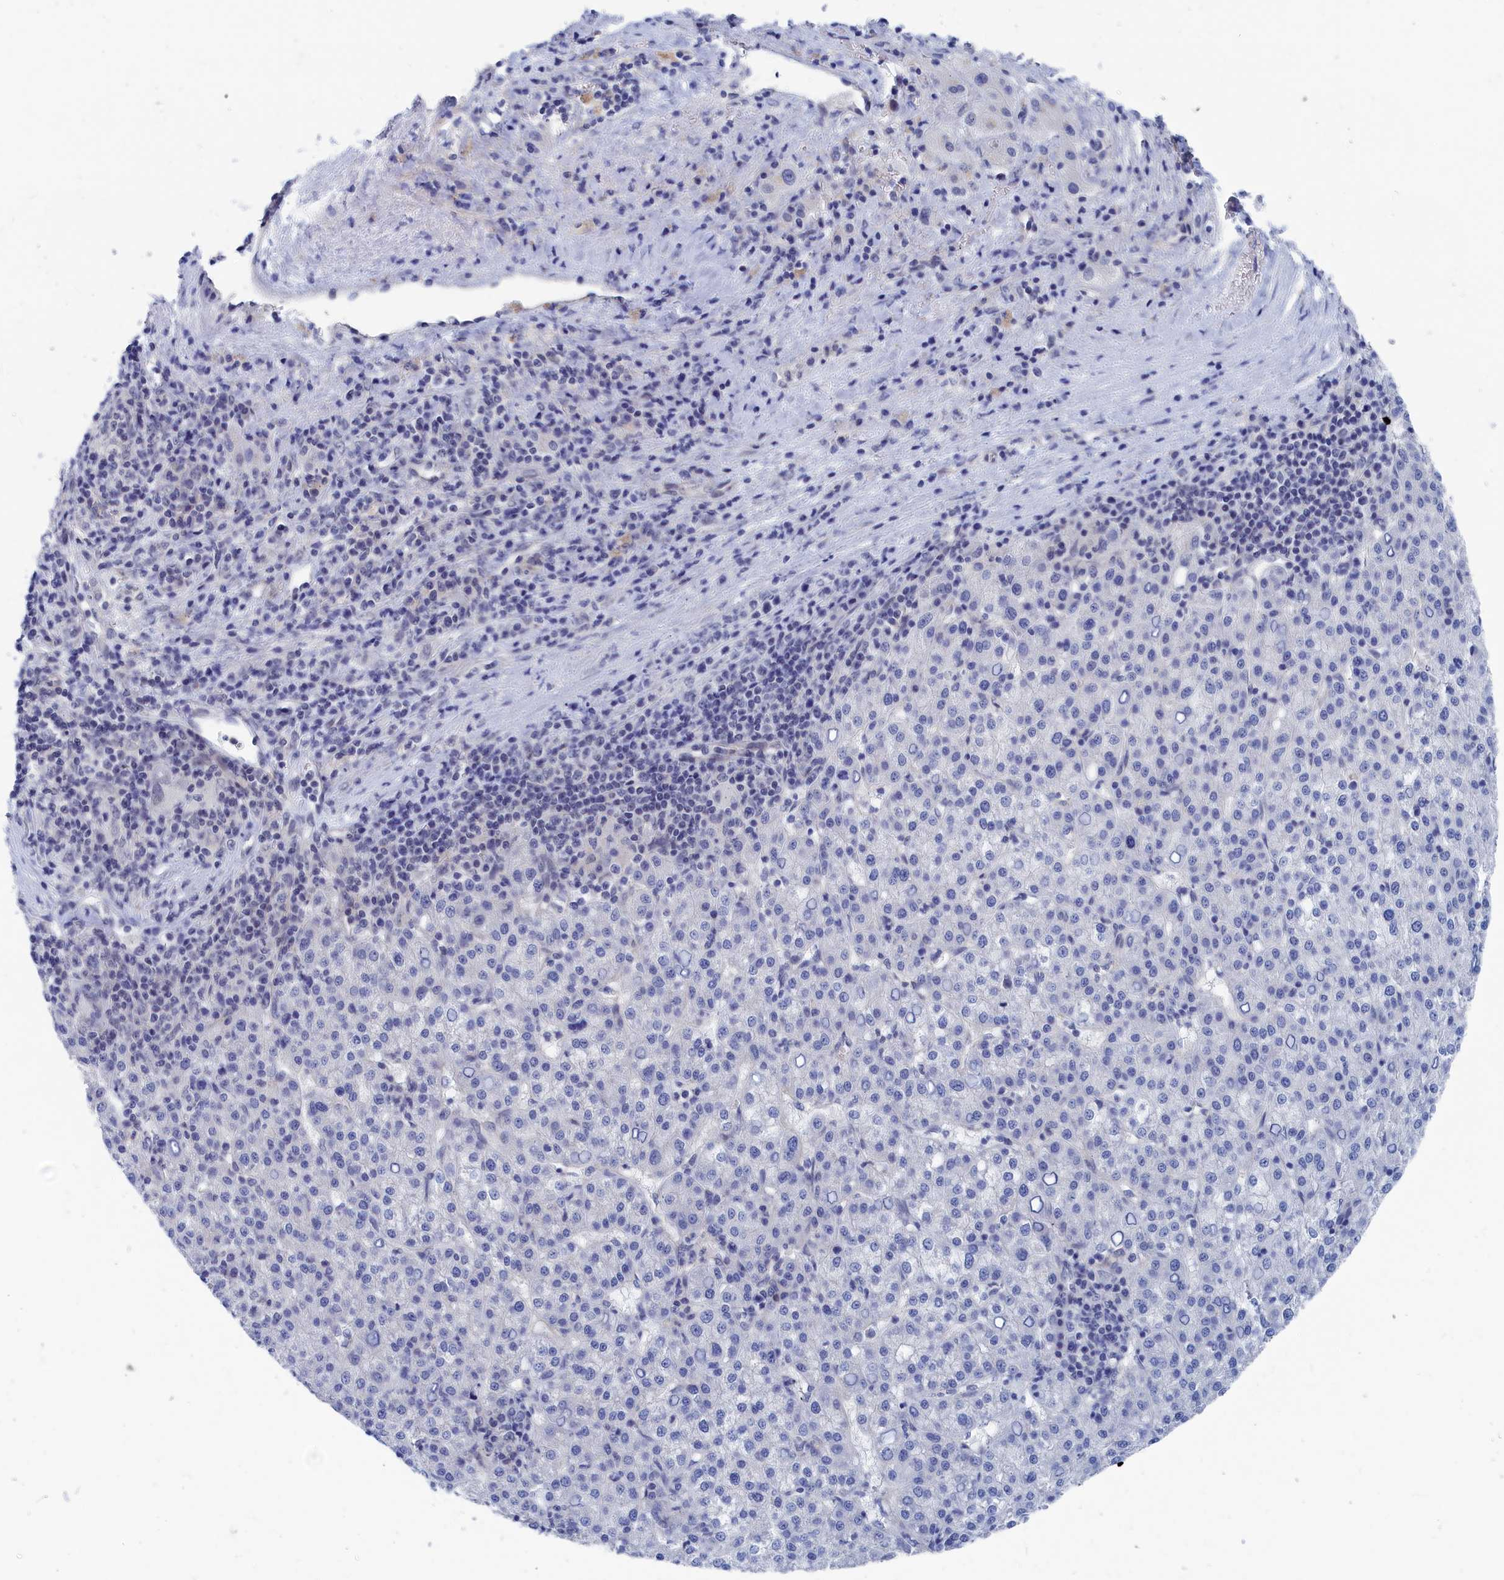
{"staining": {"intensity": "negative", "quantity": "none", "location": "none"}, "tissue": "liver cancer", "cell_type": "Tumor cells", "image_type": "cancer", "snomed": [{"axis": "morphology", "description": "Carcinoma, Hepatocellular, NOS"}, {"axis": "topography", "description": "Liver"}], "caption": "Immunohistochemical staining of liver cancer shows no significant staining in tumor cells.", "gene": "MARCHF3", "patient": {"sex": "female", "age": 58}}